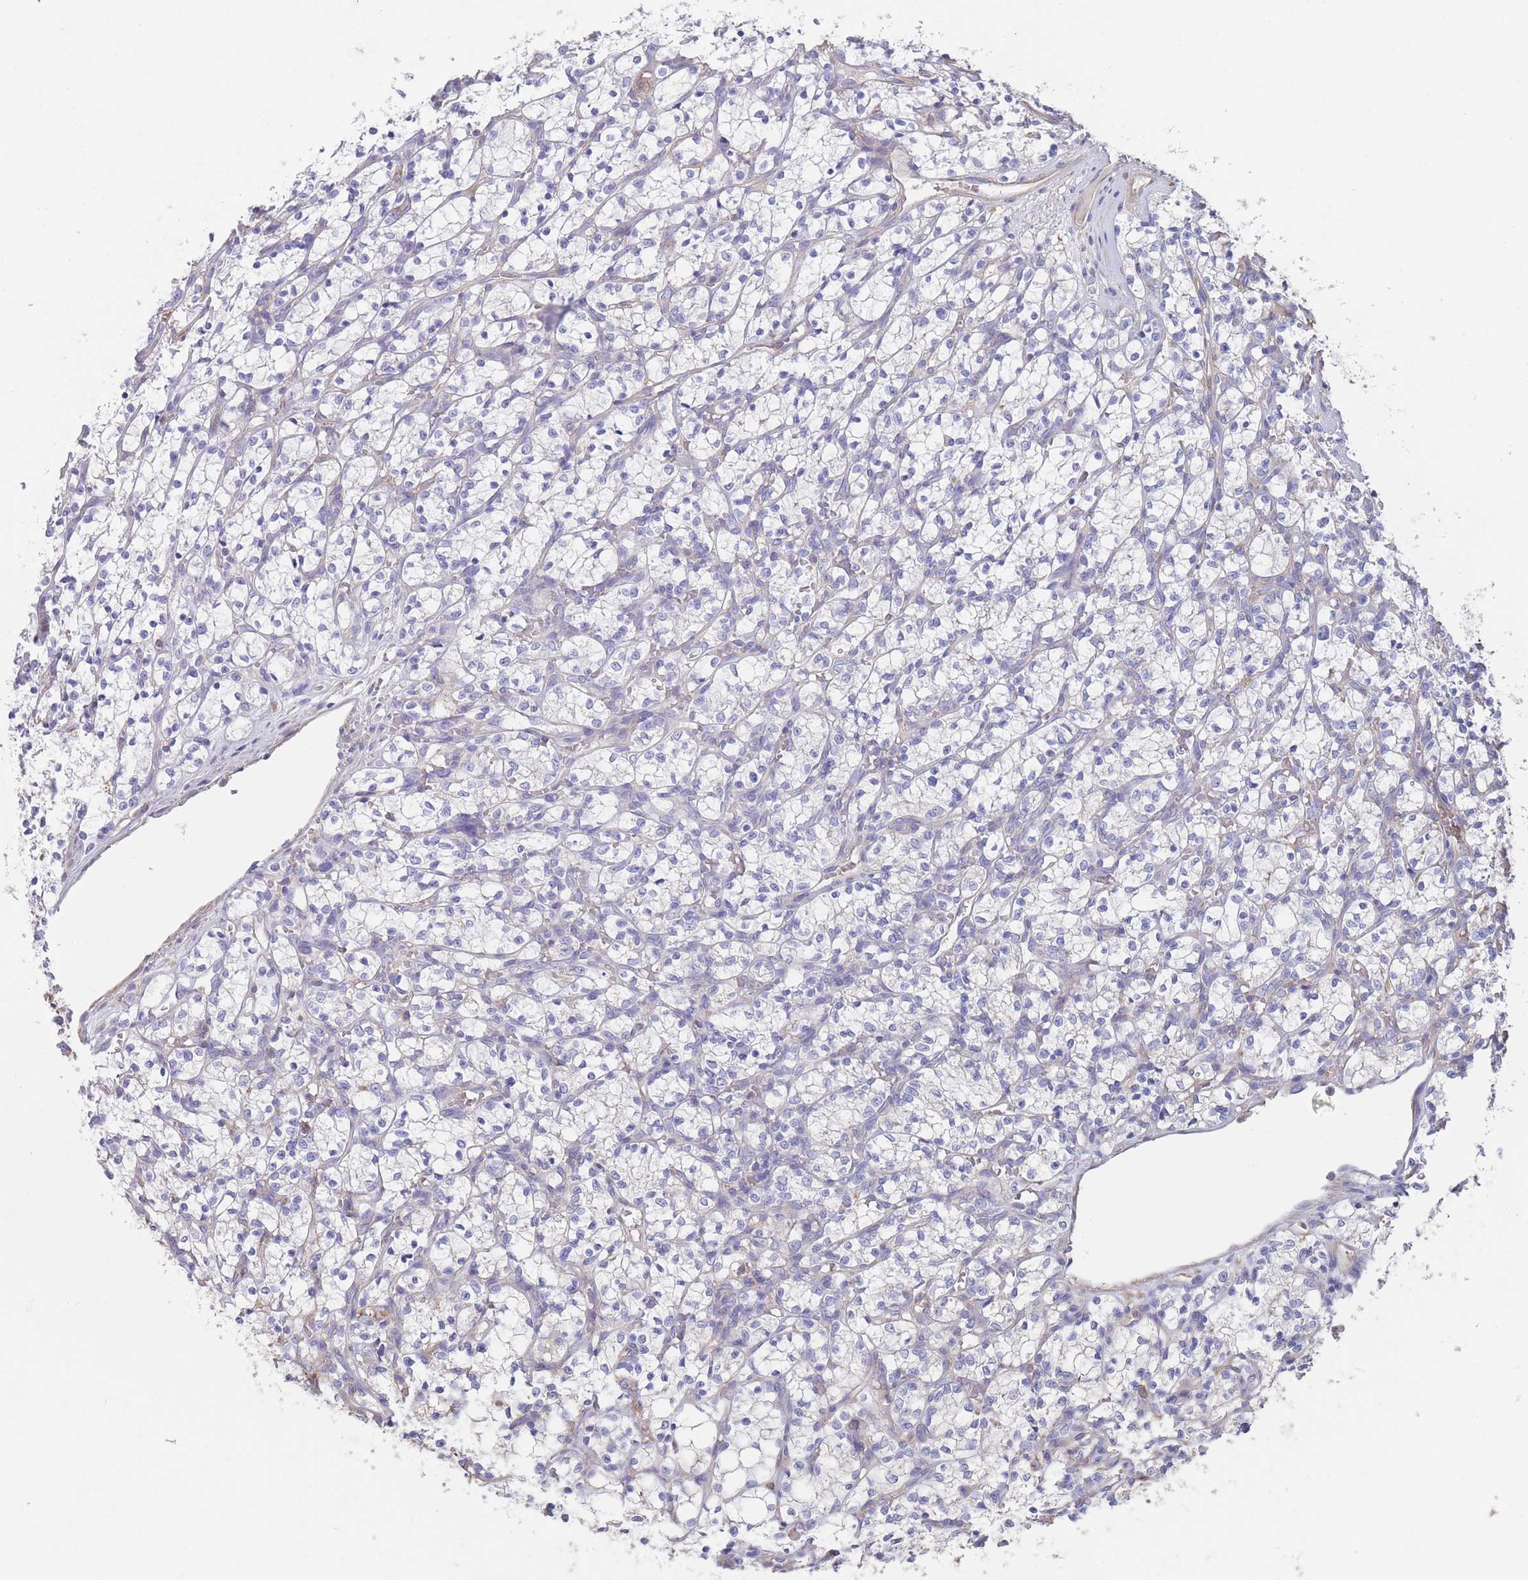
{"staining": {"intensity": "negative", "quantity": "none", "location": "none"}, "tissue": "renal cancer", "cell_type": "Tumor cells", "image_type": "cancer", "snomed": [{"axis": "morphology", "description": "Adenocarcinoma, NOS"}, {"axis": "topography", "description": "Kidney"}], "caption": "High magnification brightfield microscopy of renal cancer stained with DAB (brown) and counterstained with hematoxylin (blue): tumor cells show no significant staining. Nuclei are stained in blue.", "gene": "SCCPDH", "patient": {"sex": "female", "age": 69}}